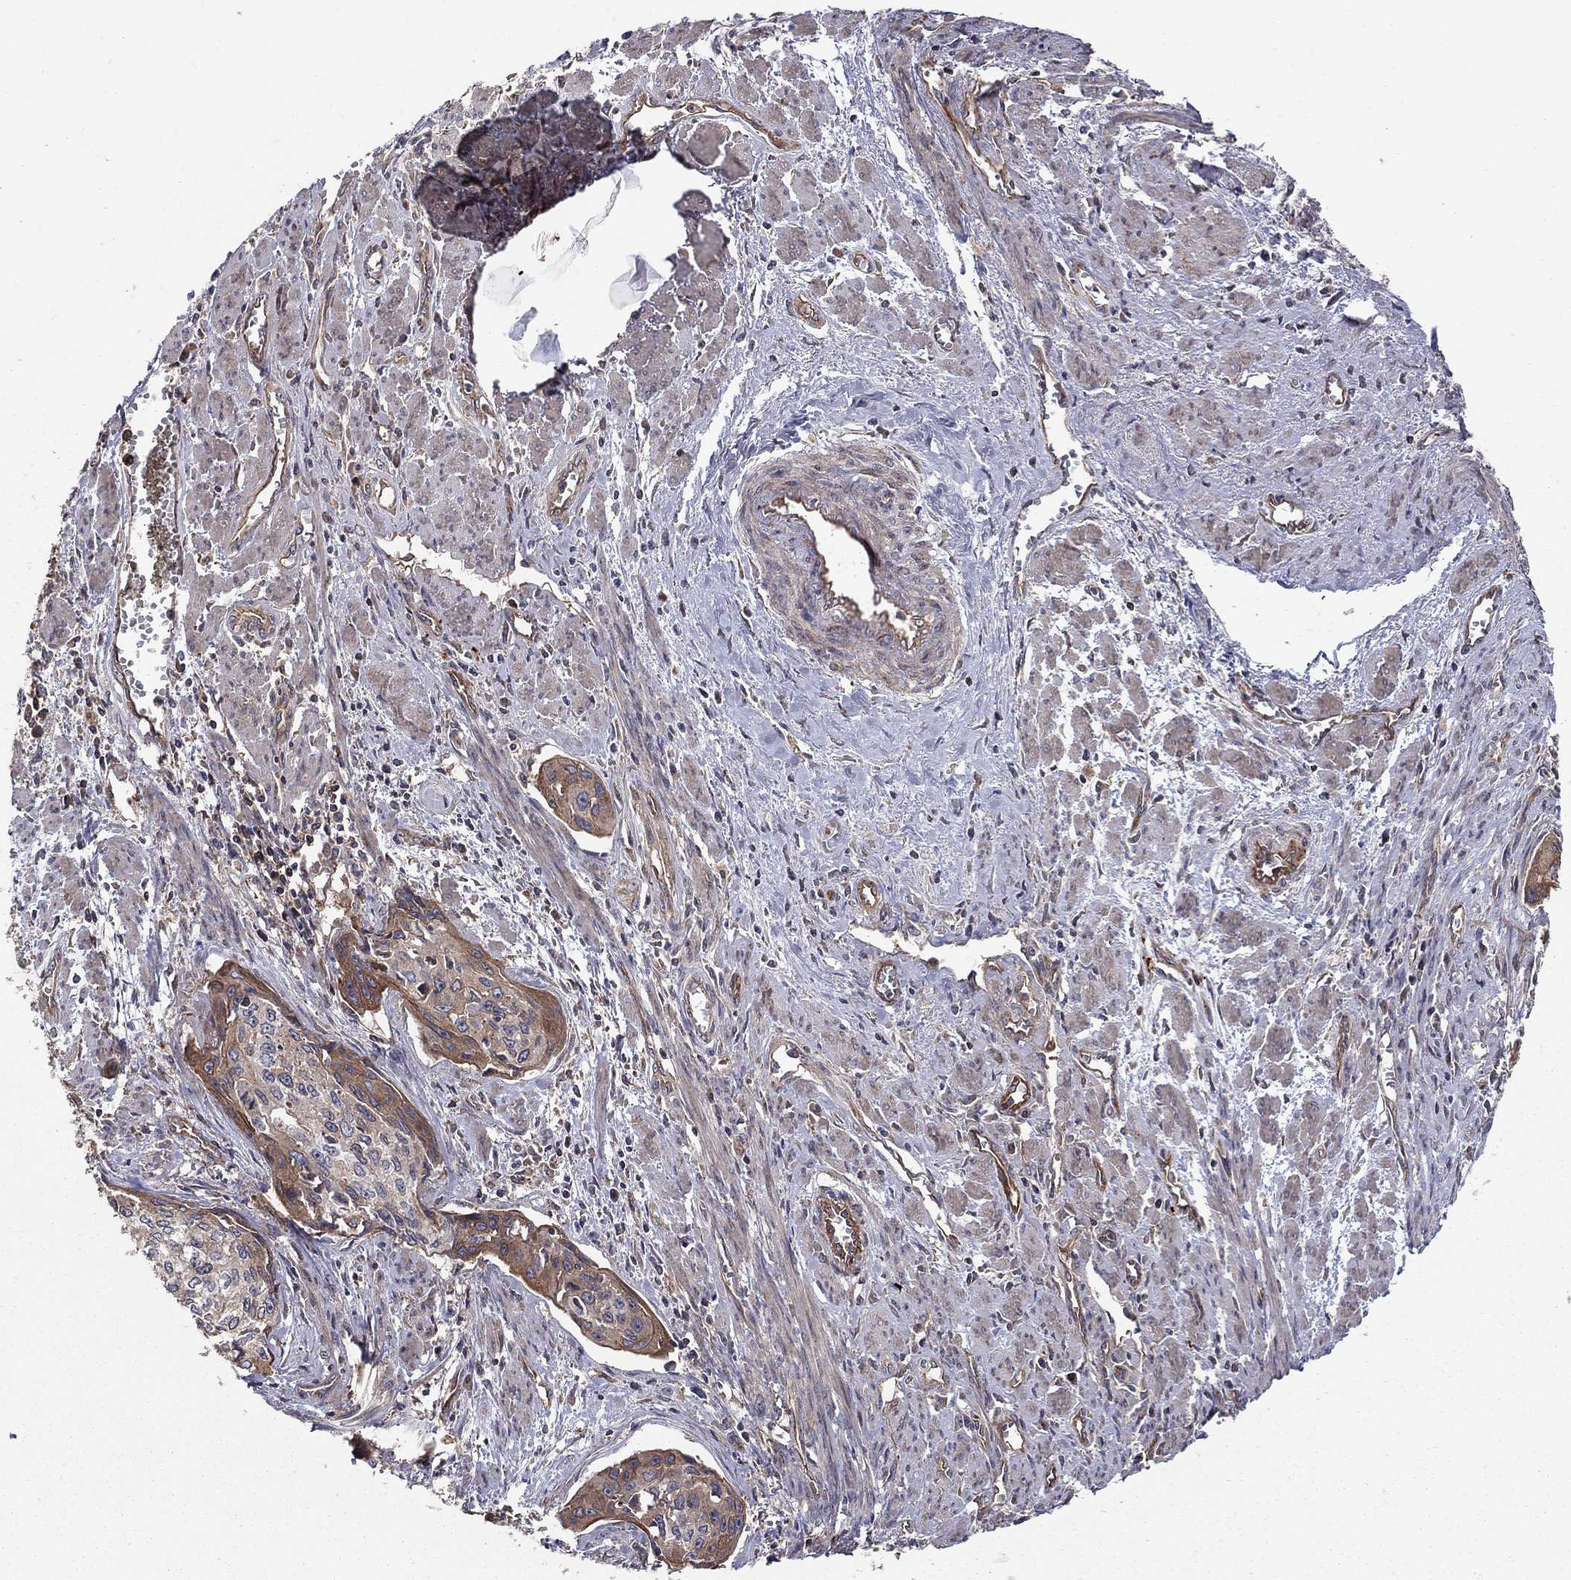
{"staining": {"intensity": "strong", "quantity": "25%-75%", "location": "cytoplasmic/membranous"}, "tissue": "cervical cancer", "cell_type": "Tumor cells", "image_type": "cancer", "snomed": [{"axis": "morphology", "description": "Squamous cell carcinoma, NOS"}, {"axis": "topography", "description": "Cervix"}], "caption": "An immunohistochemistry (IHC) micrograph of neoplastic tissue is shown. Protein staining in brown shows strong cytoplasmic/membranous positivity in cervical cancer (squamous cell carcinoma) within tumor cells.", "gene": "BMERB1", "patient": {"sex": "female", "age": 58}}